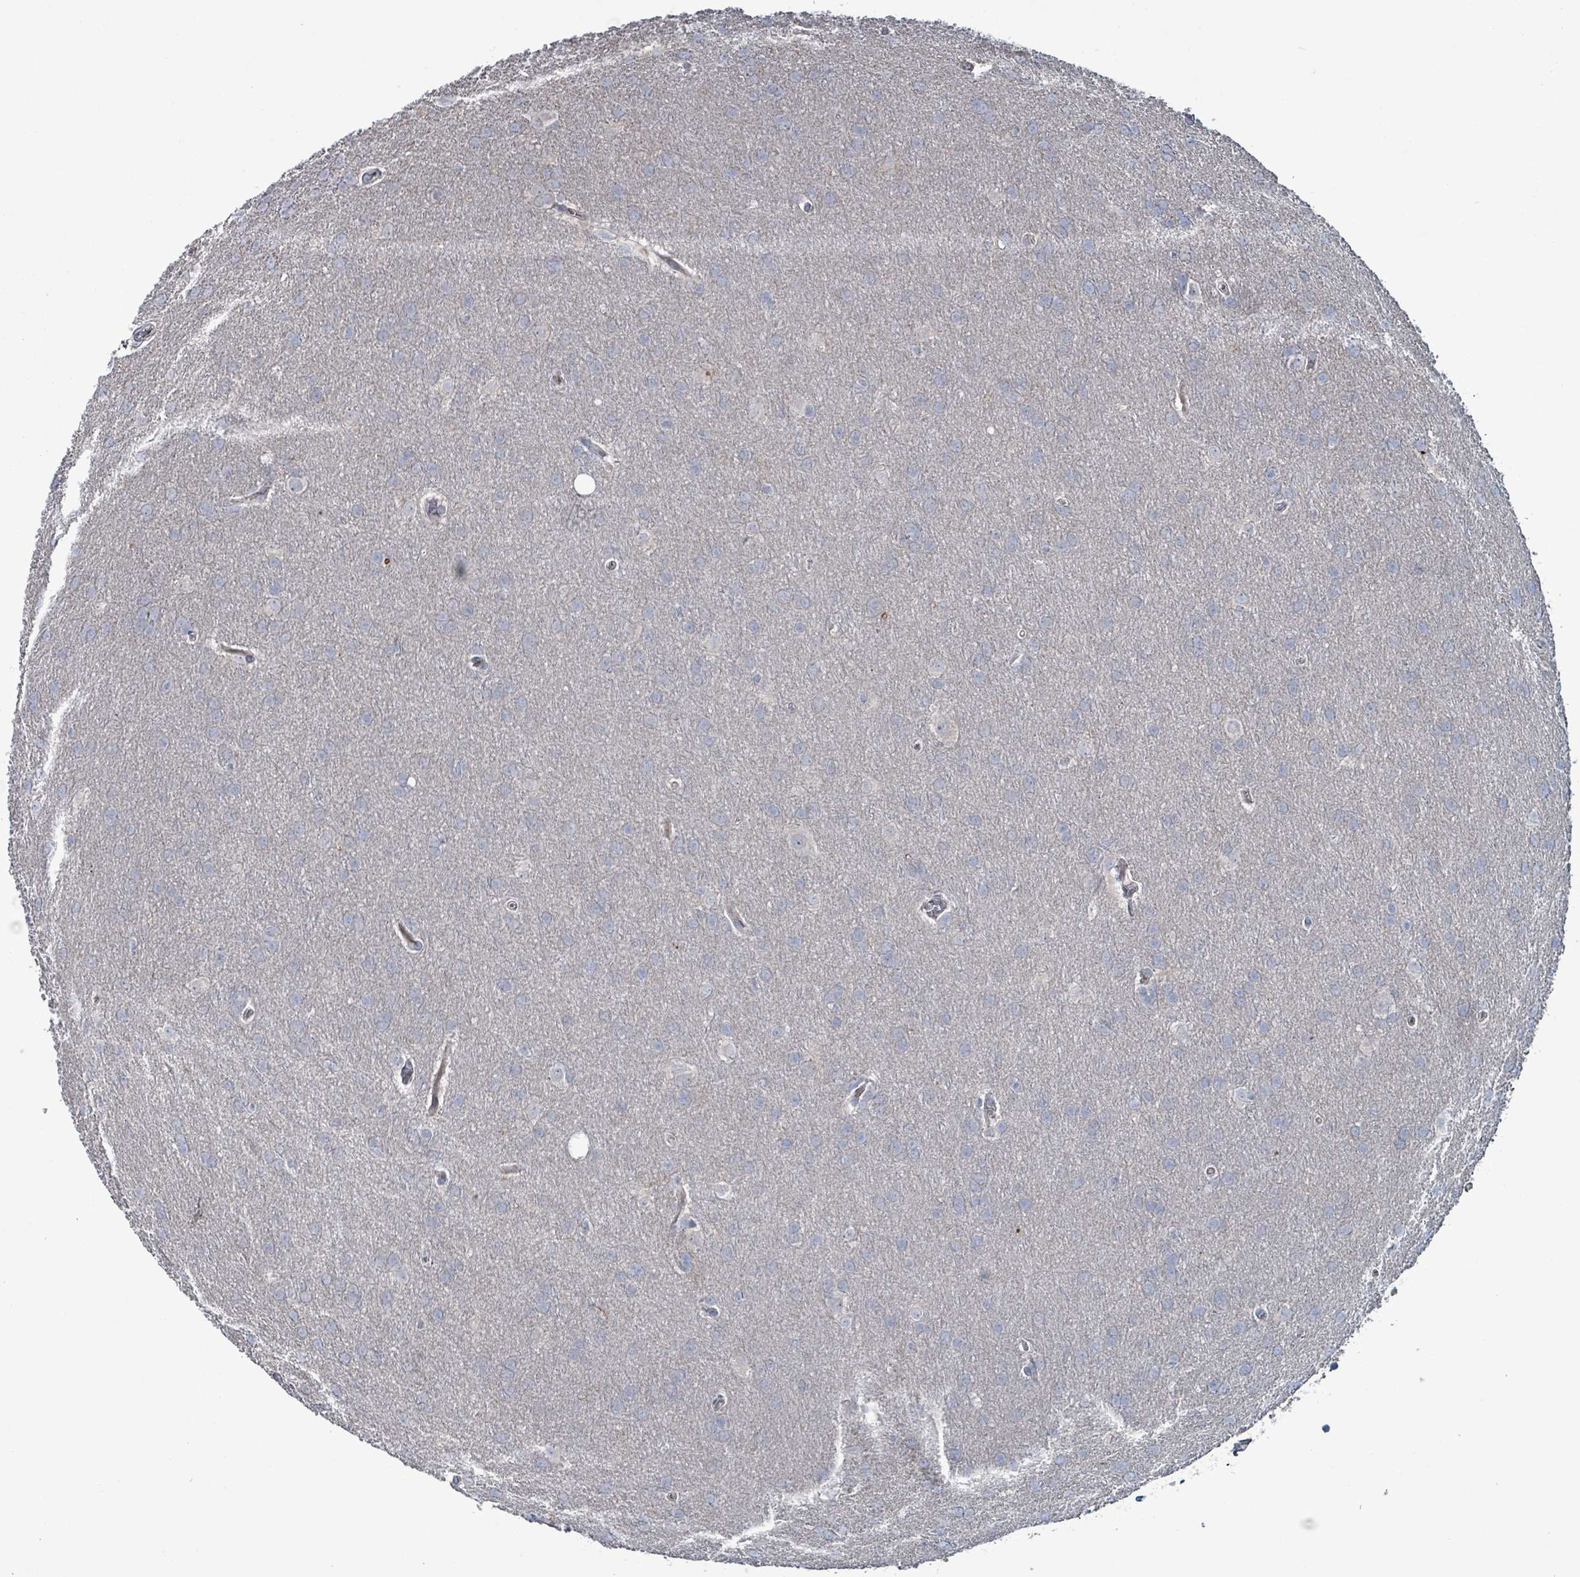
{"staining": {"intensity": "negative", "quantity": "none", "location": "none"}, "tissue": "glioma", "cell_type": "Tumor cells", "image_type": "cancer", "snomed": [{"axis": "morphology", "description": "Glioma, malignant, Low grade"}, {"axis": "topography", "description": "Brain"}], "caption": "Immunohistochemistry of human malignant low-grade glioma reveals no staining in tumor cells. The staining was performed using DAB to visualize the protein expression in brown, while the nuclei were stained in blue with hematoxylin (Magnification: 20x).", "gene": "TAAR5", "patient": {"sex": "female", "age": 32}}